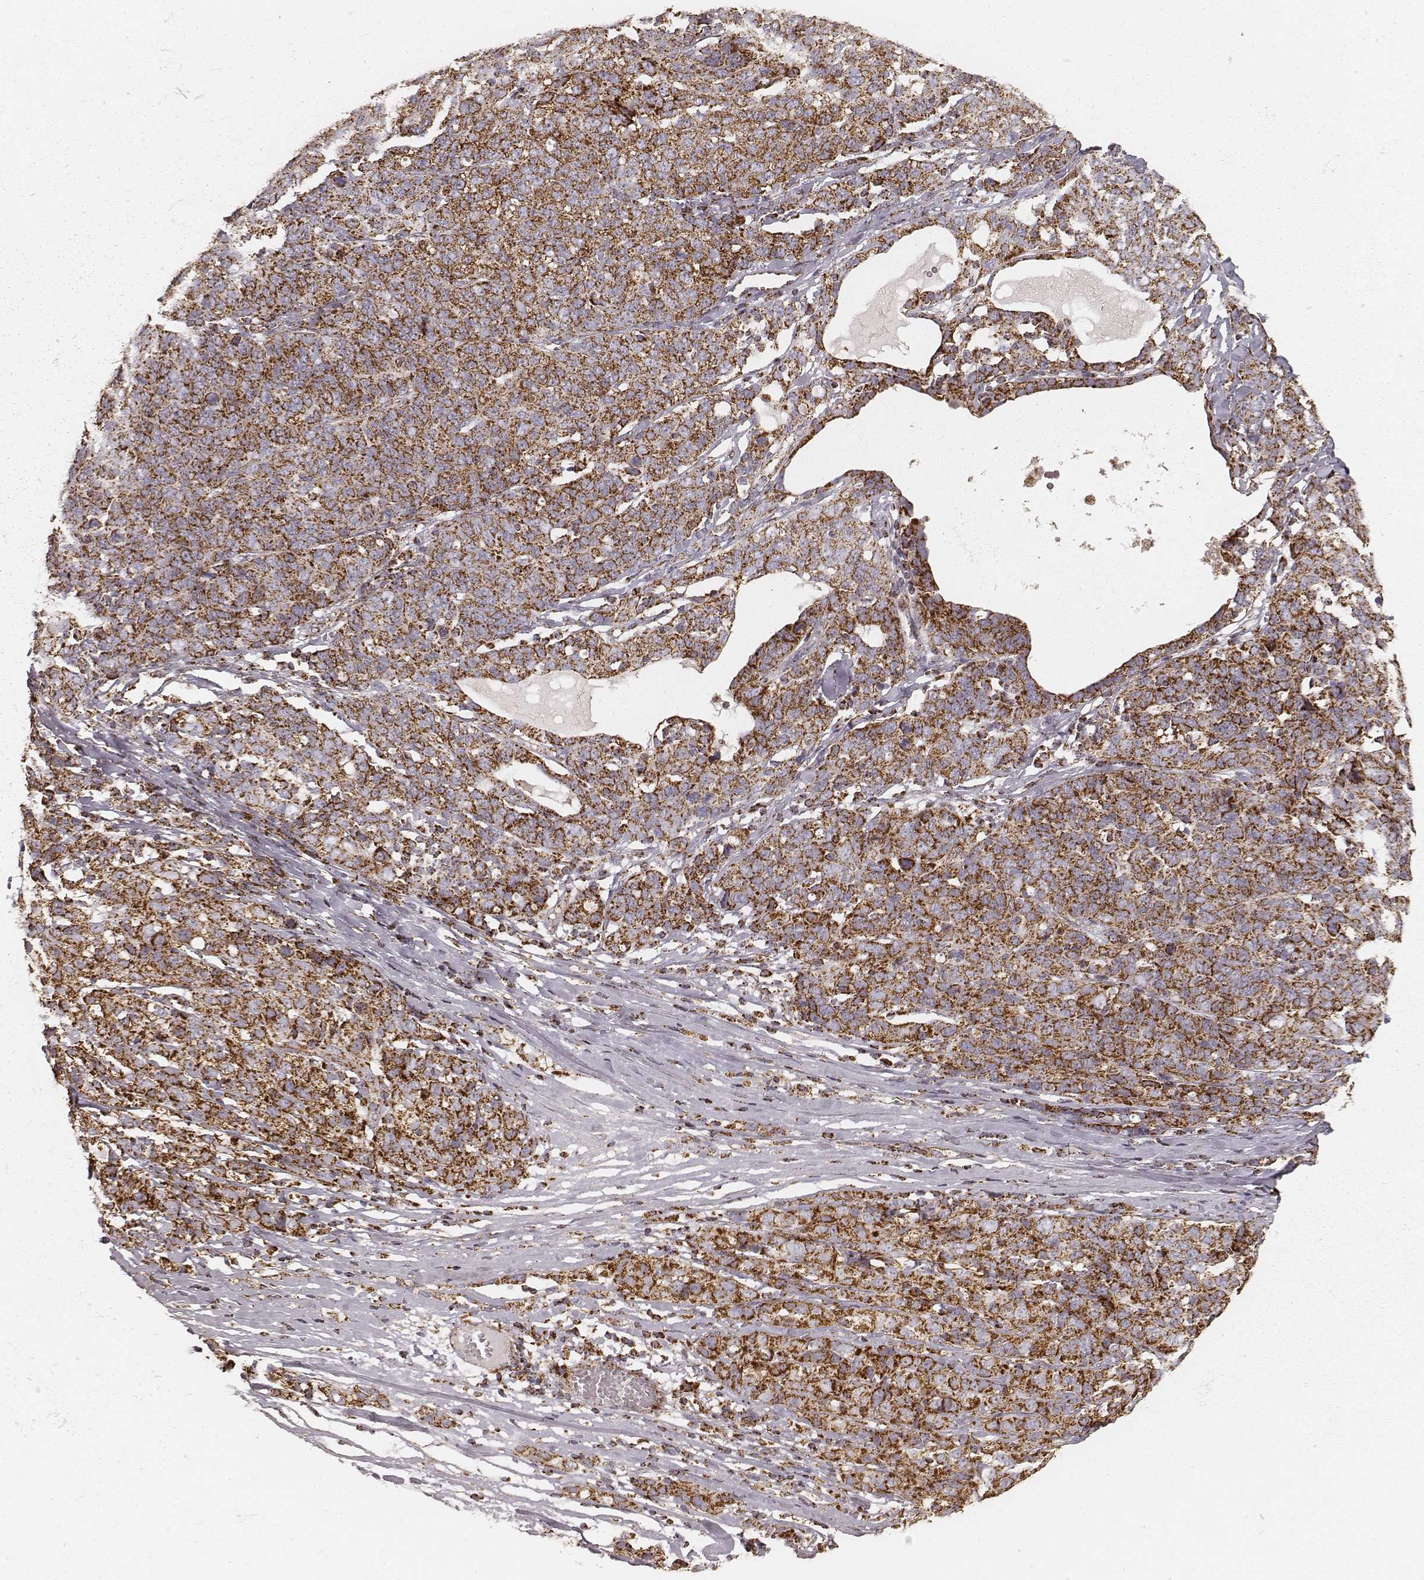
{"staining": {"intensity": "strong", "quantity": ">75%", "location": "cytoplasmic/membranous"}, "tissue": "ovarian cancer", "cell_type": "Tumor cells", "image_type": "cancer", "snomed": [{"axis": "morphology", "description": "Cystadenocarcinoma, serous, NOS"}, {"axis": "topography", "description": "Ovary"}], "caption": "An immunohistochemistry histopathology image of tumor tissue is shown. Protein staining in brown highlights strong cytoplasmic/membranous positivity in ovarian cancer (serous cystadenocarcinoma) within tumor cells.", "gene": "CS", "patient": {"sex": "female", "age": 71}}